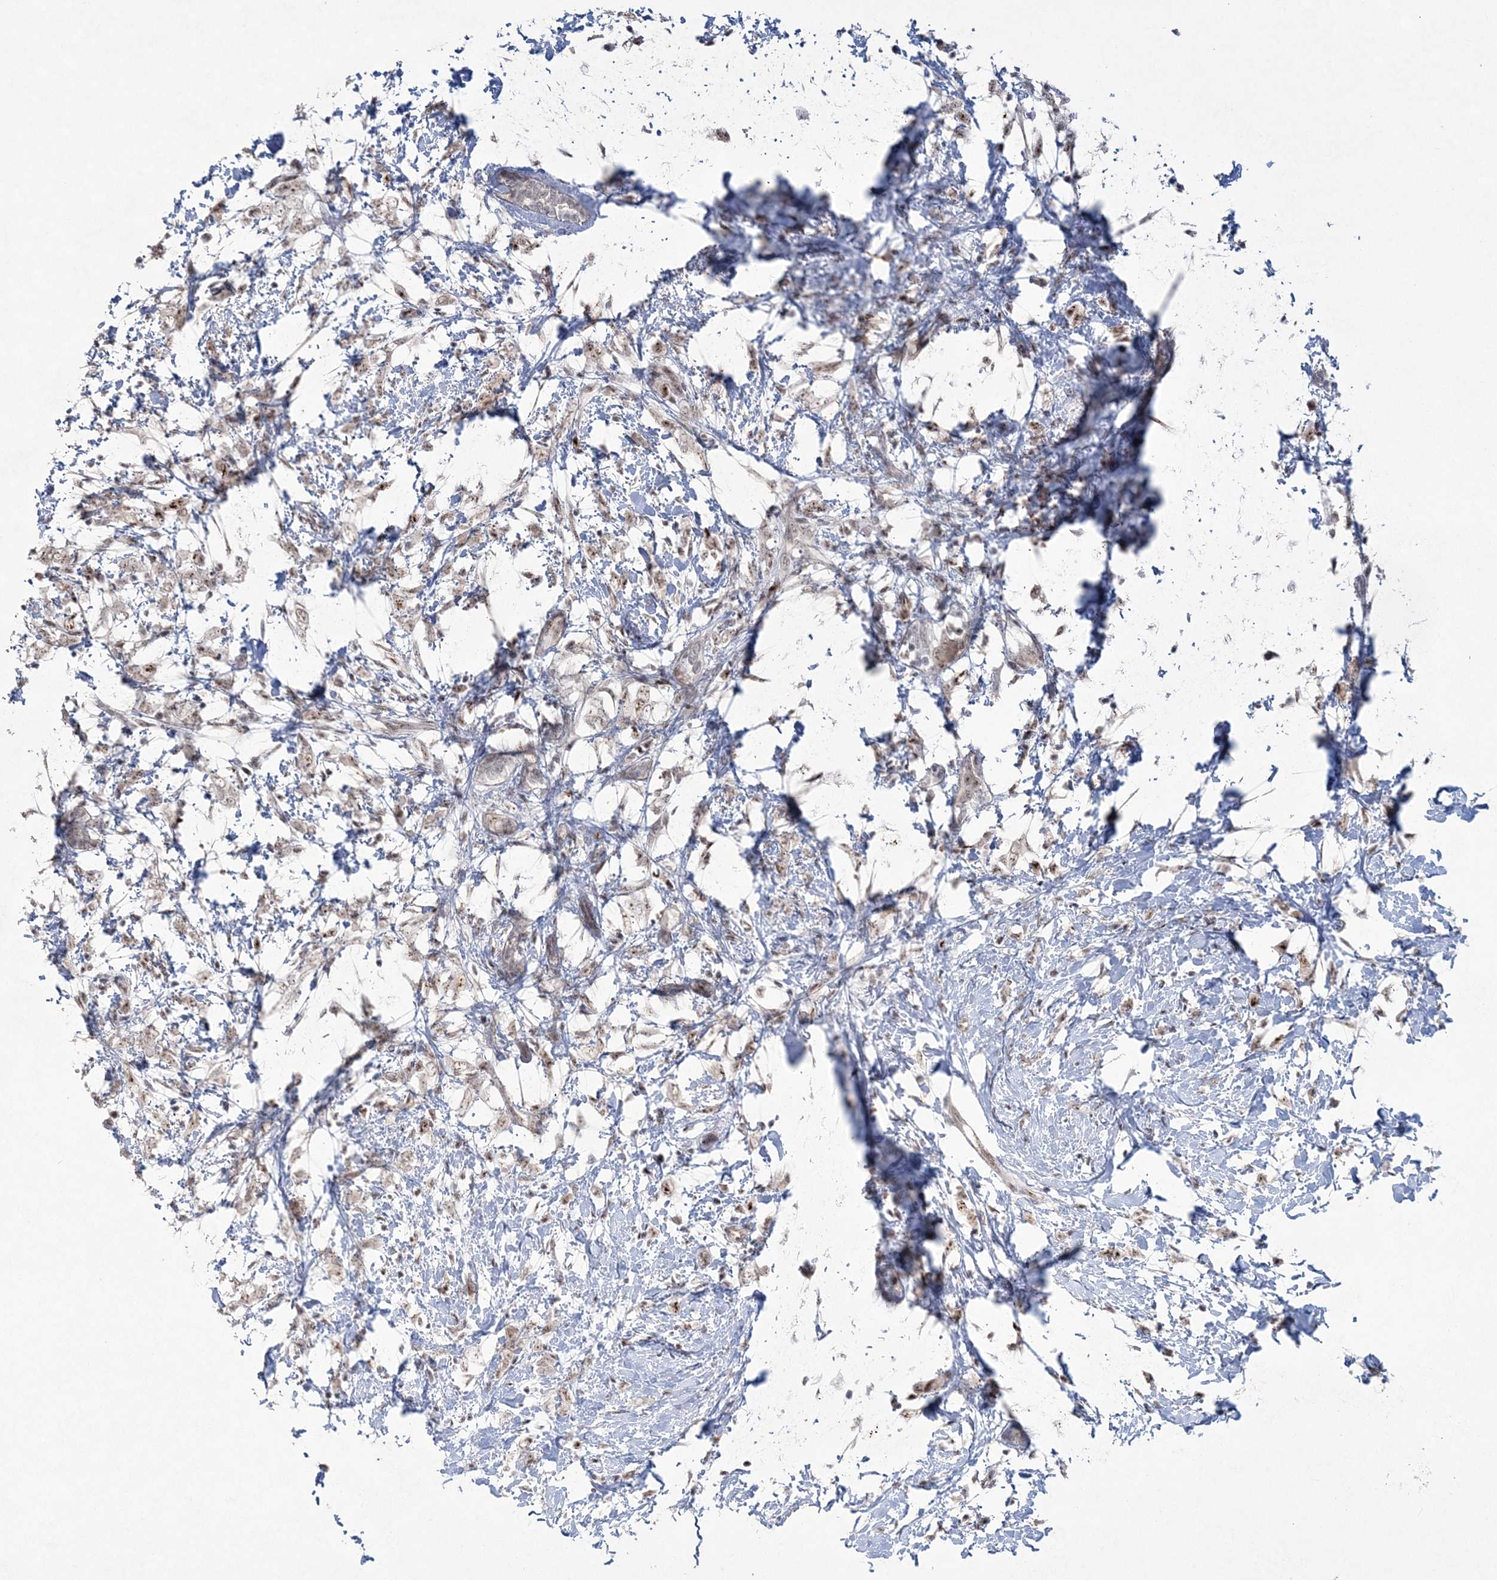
{"staining": {"intensity": "weak", "quantity": ">75%", "location": "nuclear"}, "tissue": "breast cancer", "cell_type": "Tumor cells", "image_type": "cancer", "snomed": [{"axis": "morphology", "description": "Normal tissue, NOS"}, {"axis": "morphology", "description": "Lobular carcinoma"}, {"axis": "topography", "description": "Breast"}], "caption": "Immunohistochemical staining of breast cancer reveals low levels of weak nuclear protein staining in approximately >75% of tumor cells.", "gene": "KDM6B", "patient": {"sex": "female", "age": 47}}